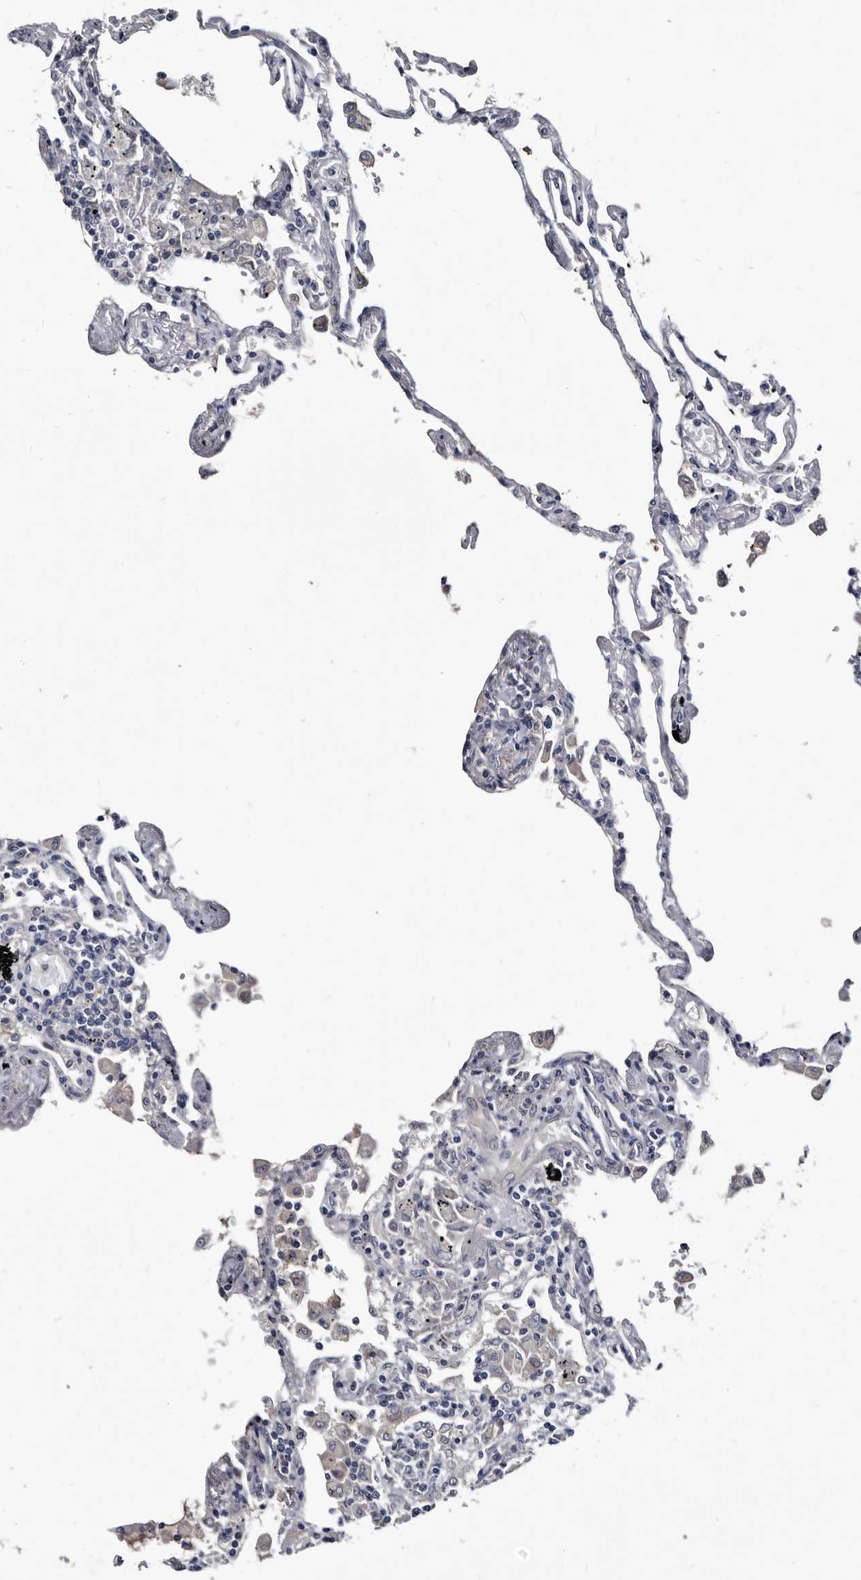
{"staining": {"intensity": "negative", "quantity": "none", "location": "none"}, "tissue": "lung", "cell_type": "Alveolar cells", "image_type": "normal", "snomed": [{"axis": "morphology", "description": "Normal tissue, NOS"}, {"axis": "topography", "description": "Lung"}], "caption": "A histopathology image of lung stained for a protein shows no brown staining in alveolar cells.", "gene": "PROM1", "patient": {"sex": "female", "age": 67}}